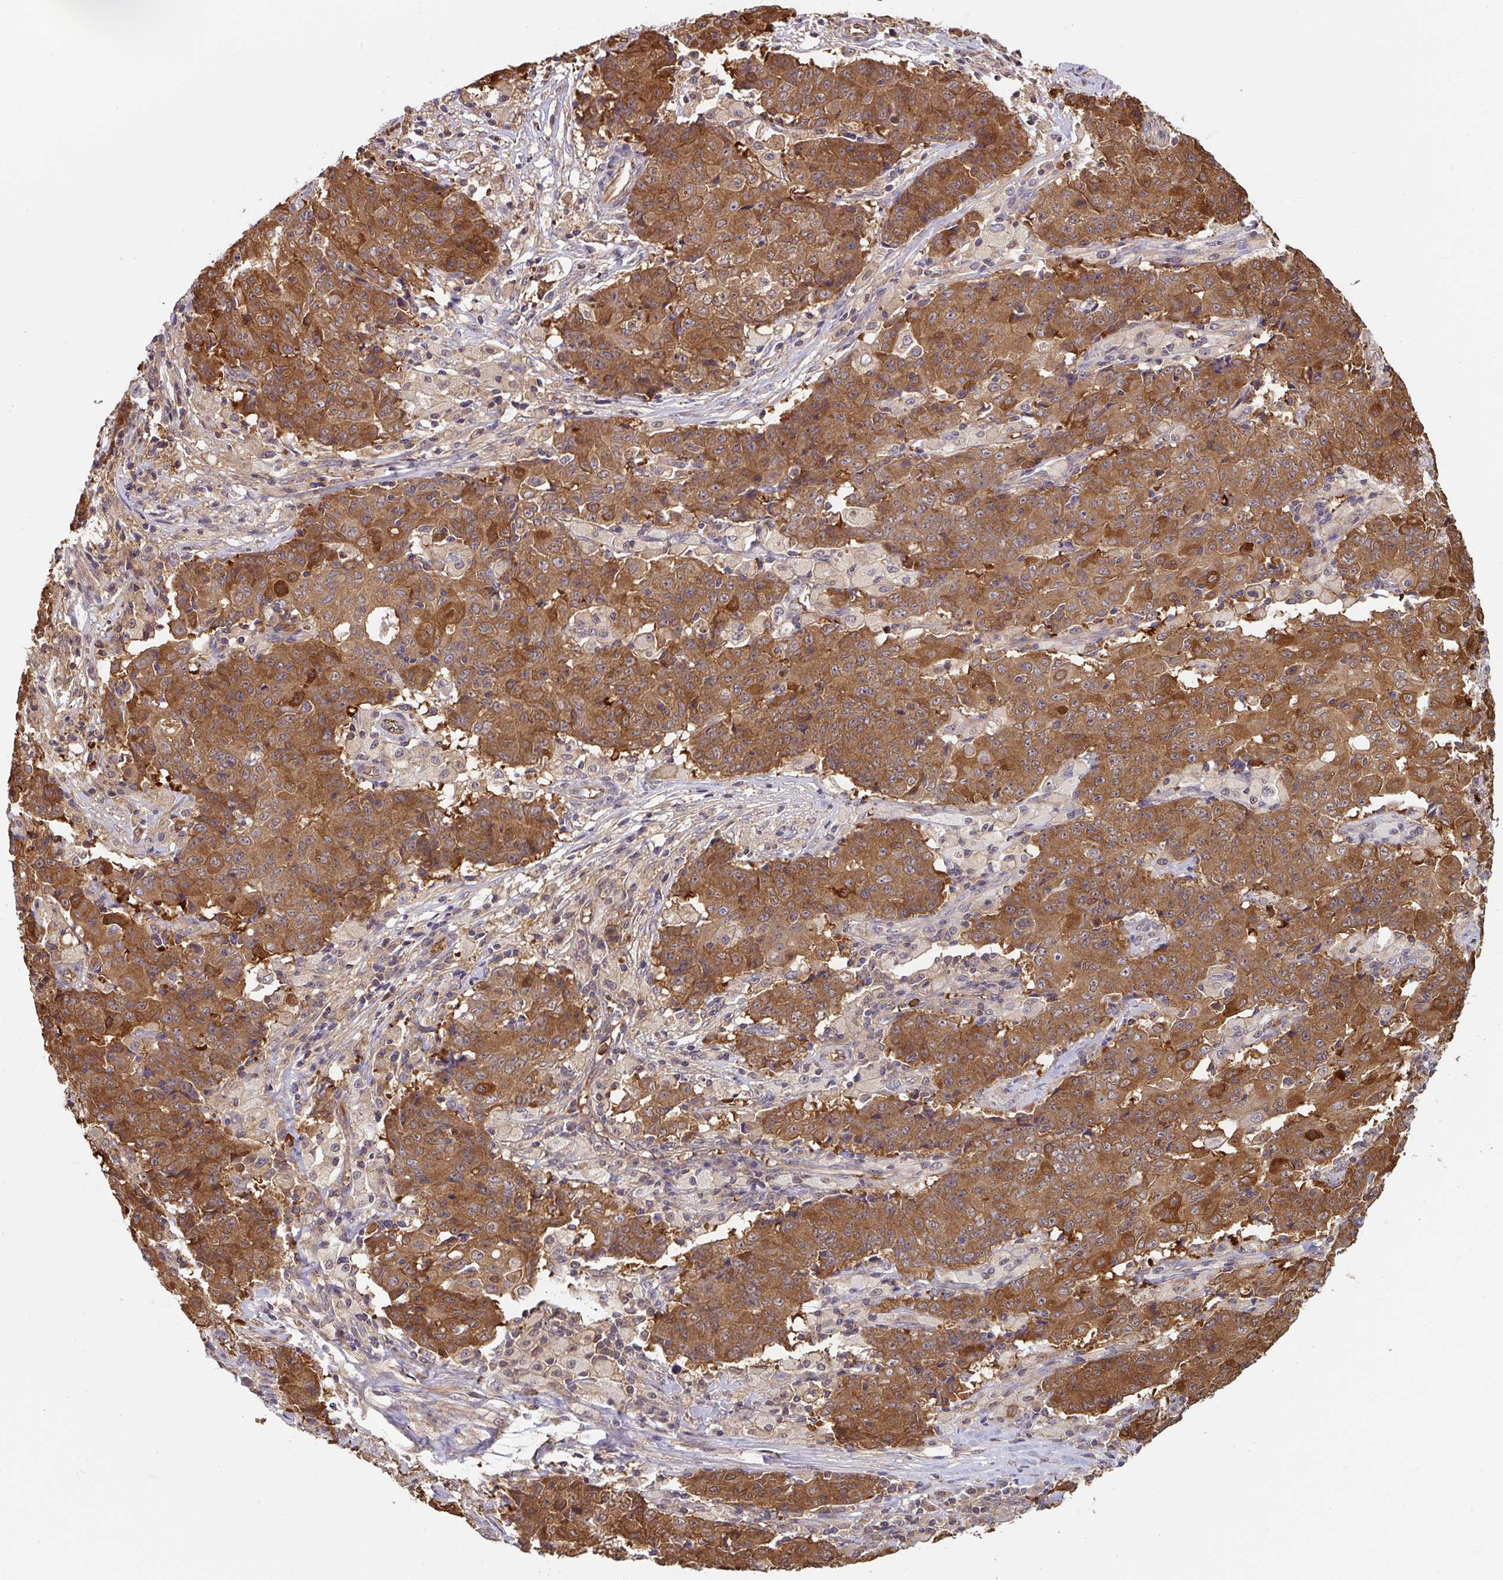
{"staining": {"intensity": "strong", "quantity": ">75%", "location": "cytoplasmic/membranous"}, "tissue": "ovarian cancer", "cell_type": "Tumor cells", "image_type": "cancer", "snomed": [{"axis": "morphology", "description": "Carcinoma, endometroid"}, {"axis": "topography", "description": "Ovary"}], "caption": "IHC (DAB (3,3'-diaminobenzidine)) staining of ovarian endometroid carcinoma shows strong cytoplasmic/membranous protein positivity in approximately >75% of tumor cells.", "gene": "ST13", "patient": {"sex": "female", "age": 42}}